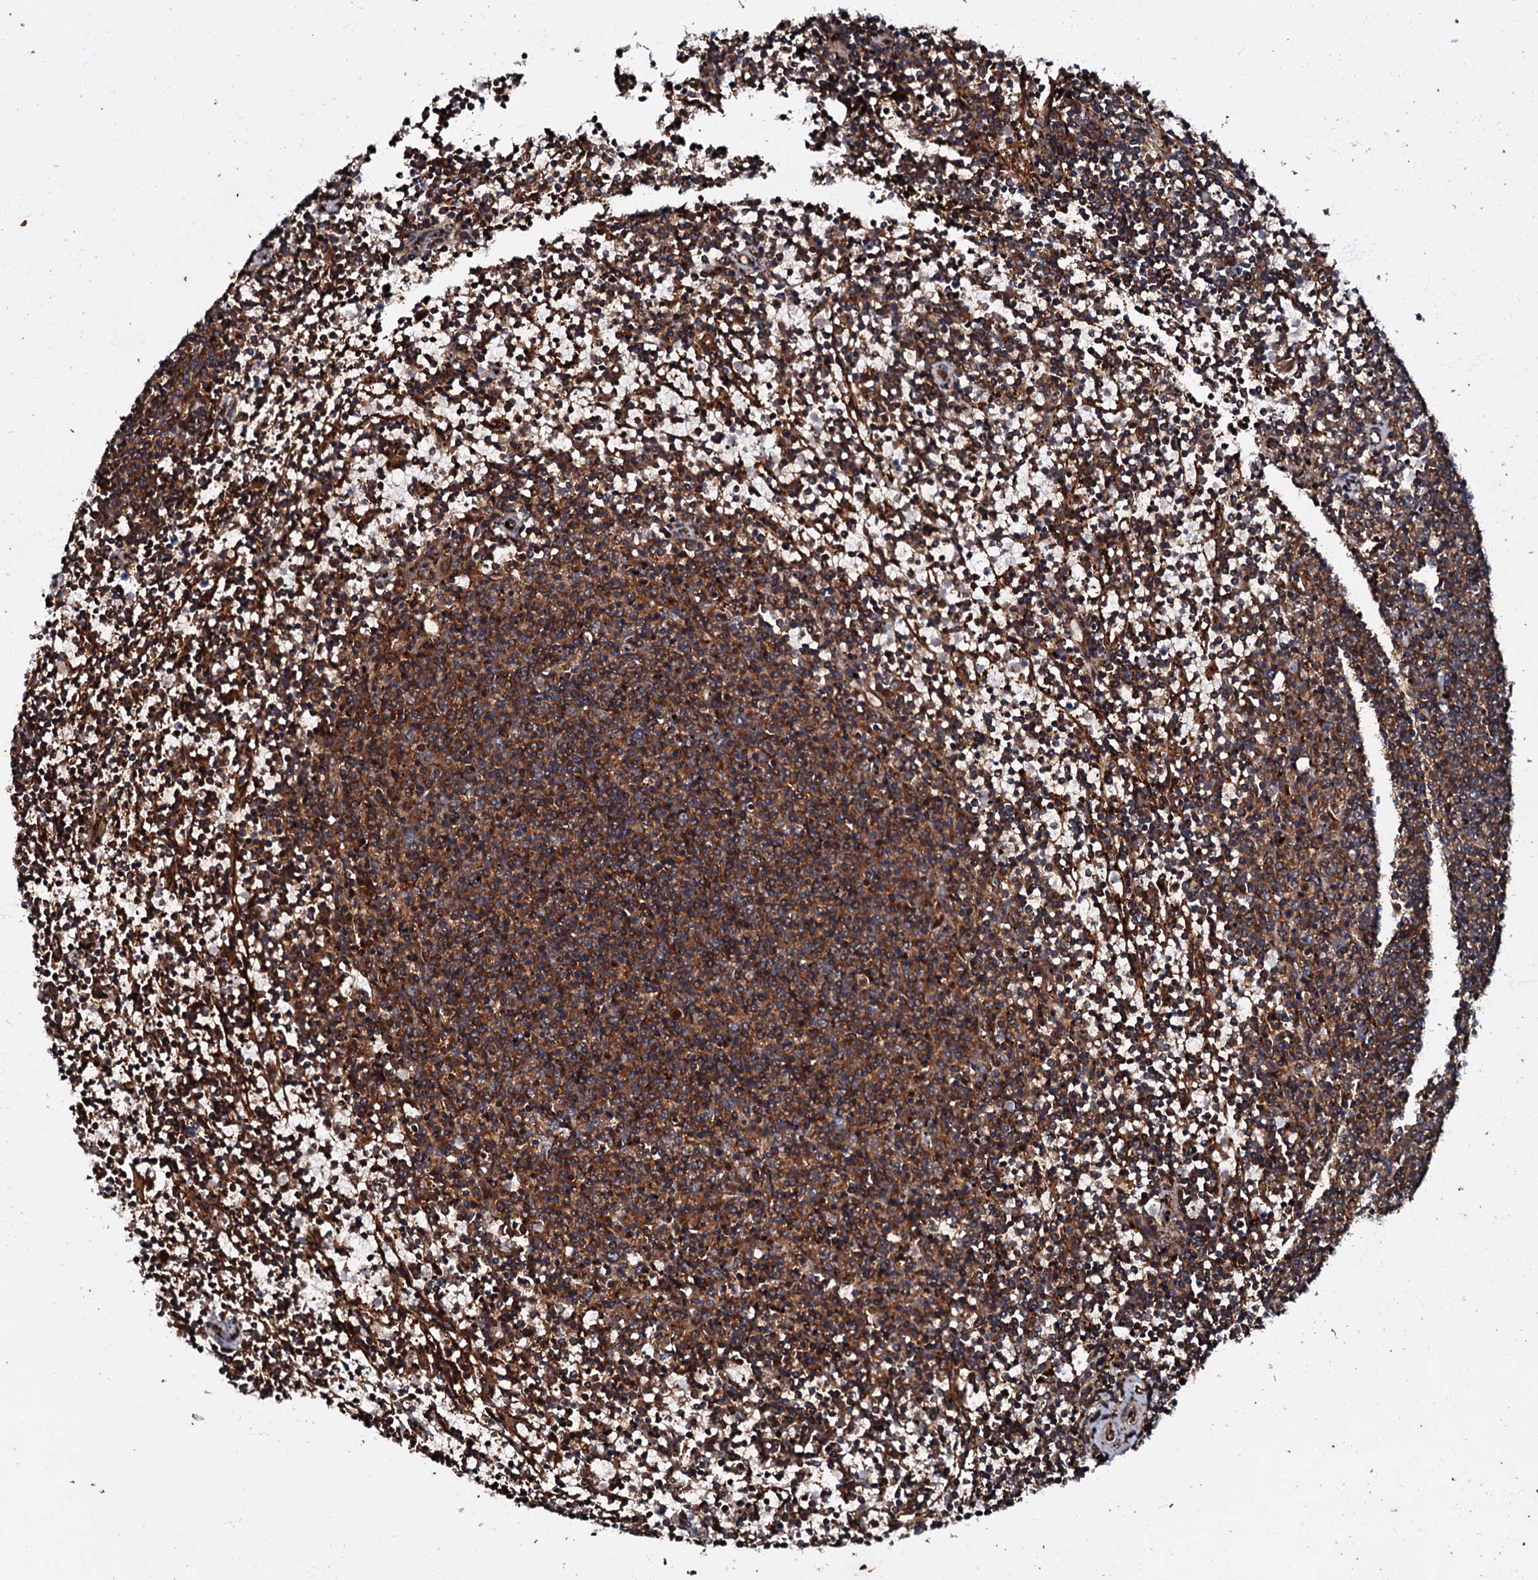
{"staining": {"intensity": "moderate", "quantity": ">75%", "location": "cytoplasmic/membranous"}, "tissue": "lymphoma", "cell_type": "Tumor cells", "image_type": "cancer", "snomed": [{"axis": "morphology", "description": "Malignant lymphoma, non-Hodgkin's type, Low grade"}, {"axis": "topography", "description": "Spleen"}], "caption": "Moderate cytoplasmic/membranous expression is present in about >75% of tumor cells in low-grade malignant lymphoma, non-Hodgkin's type.", "gene": "BLOC1S6", "patient": {"sex": "female", "age": 50}}